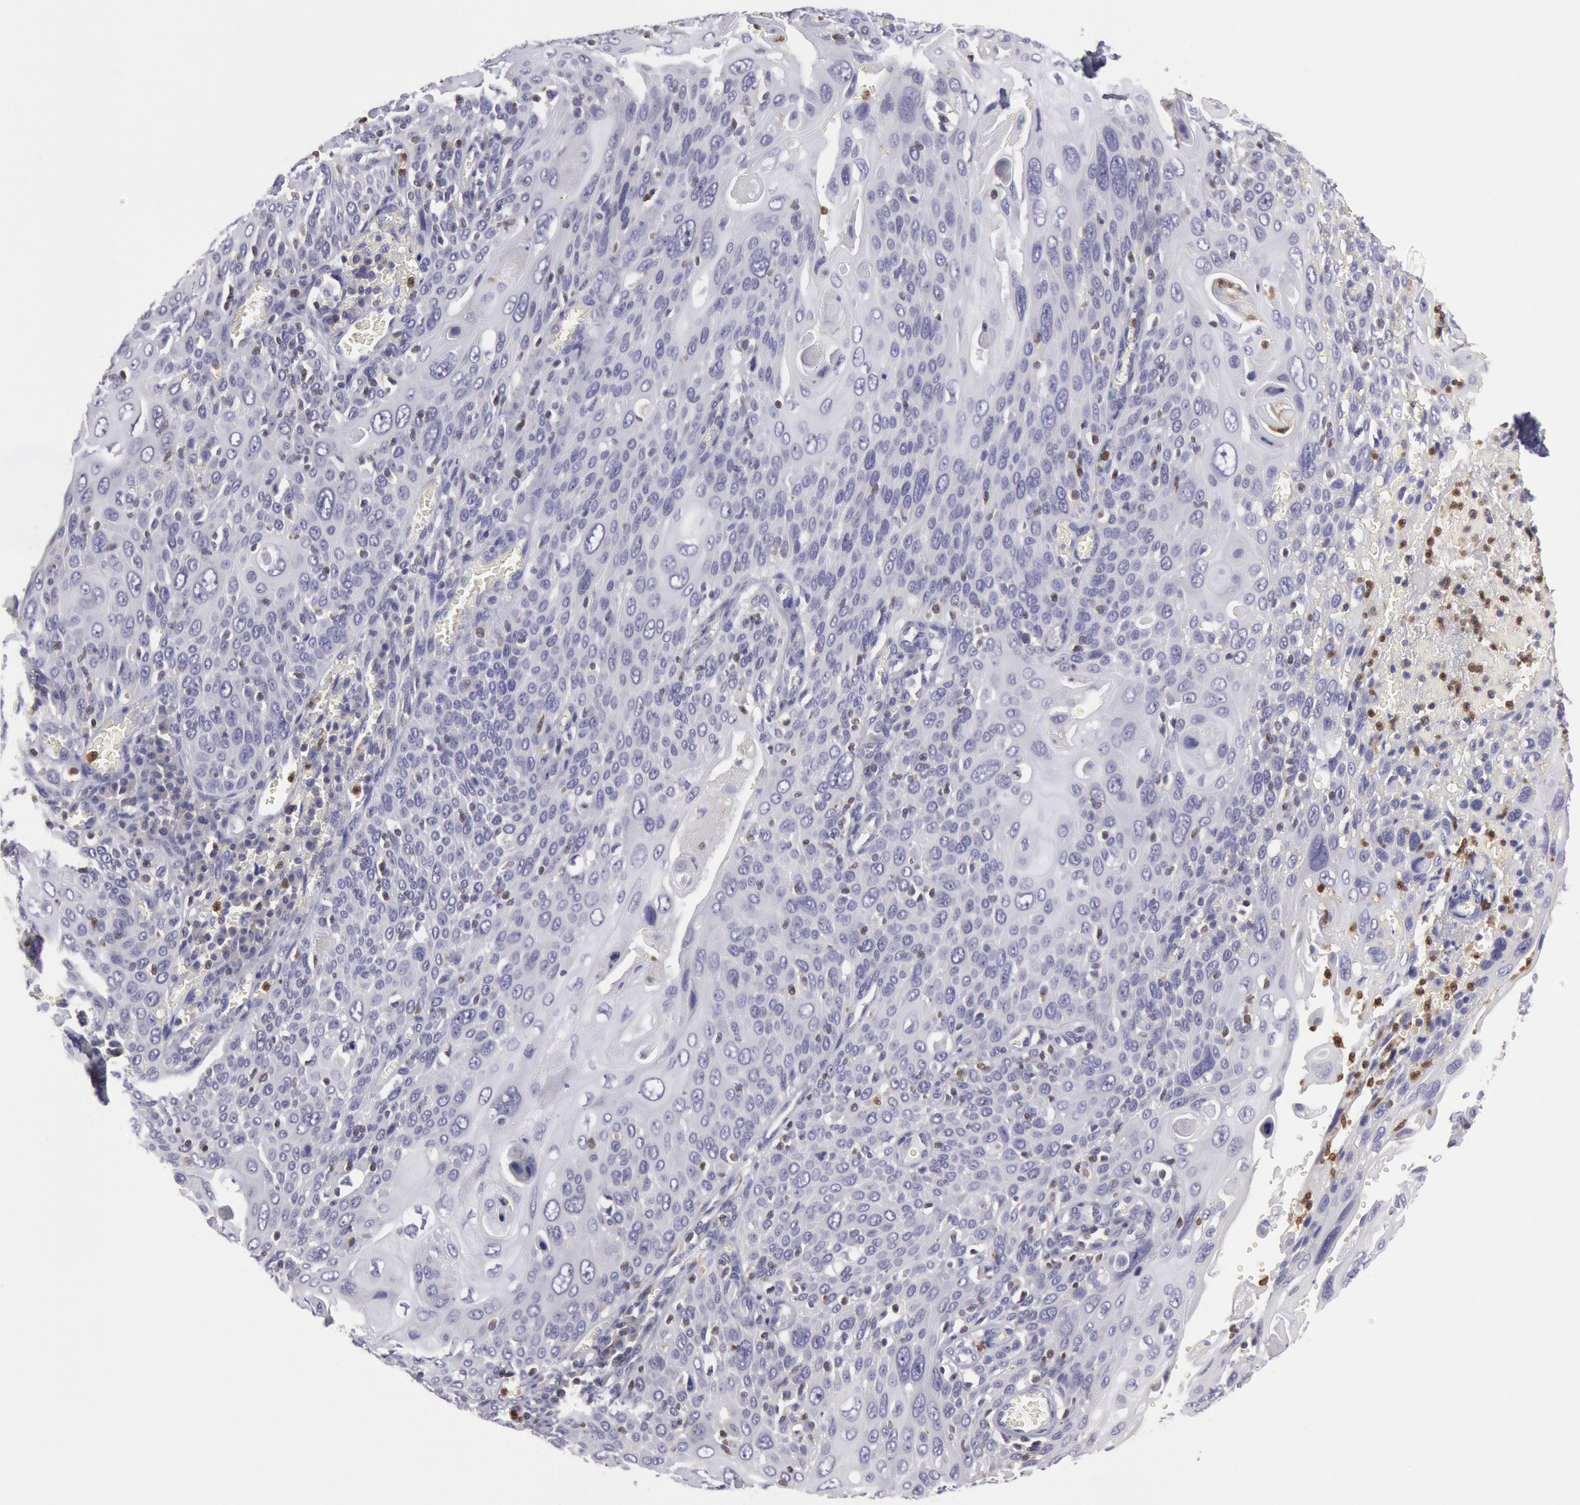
{"staining": {"intensity": "negative", "quantity": "none", "location": "none"}, "tissue": "cervical cancer", "cell_type": "Tumor cells", "image_type": "cancer", "snomed": [{"axis": "morphology", "description": "Squamous cell carcinoma, NOS"}, {"axis": "topography", "description": "Cervix"}], "caption": "There is no significant positivity in tumor cells of cervical cancer.", "gene": "RAB27A", "patient": {"sex": "female", "age": 54}}